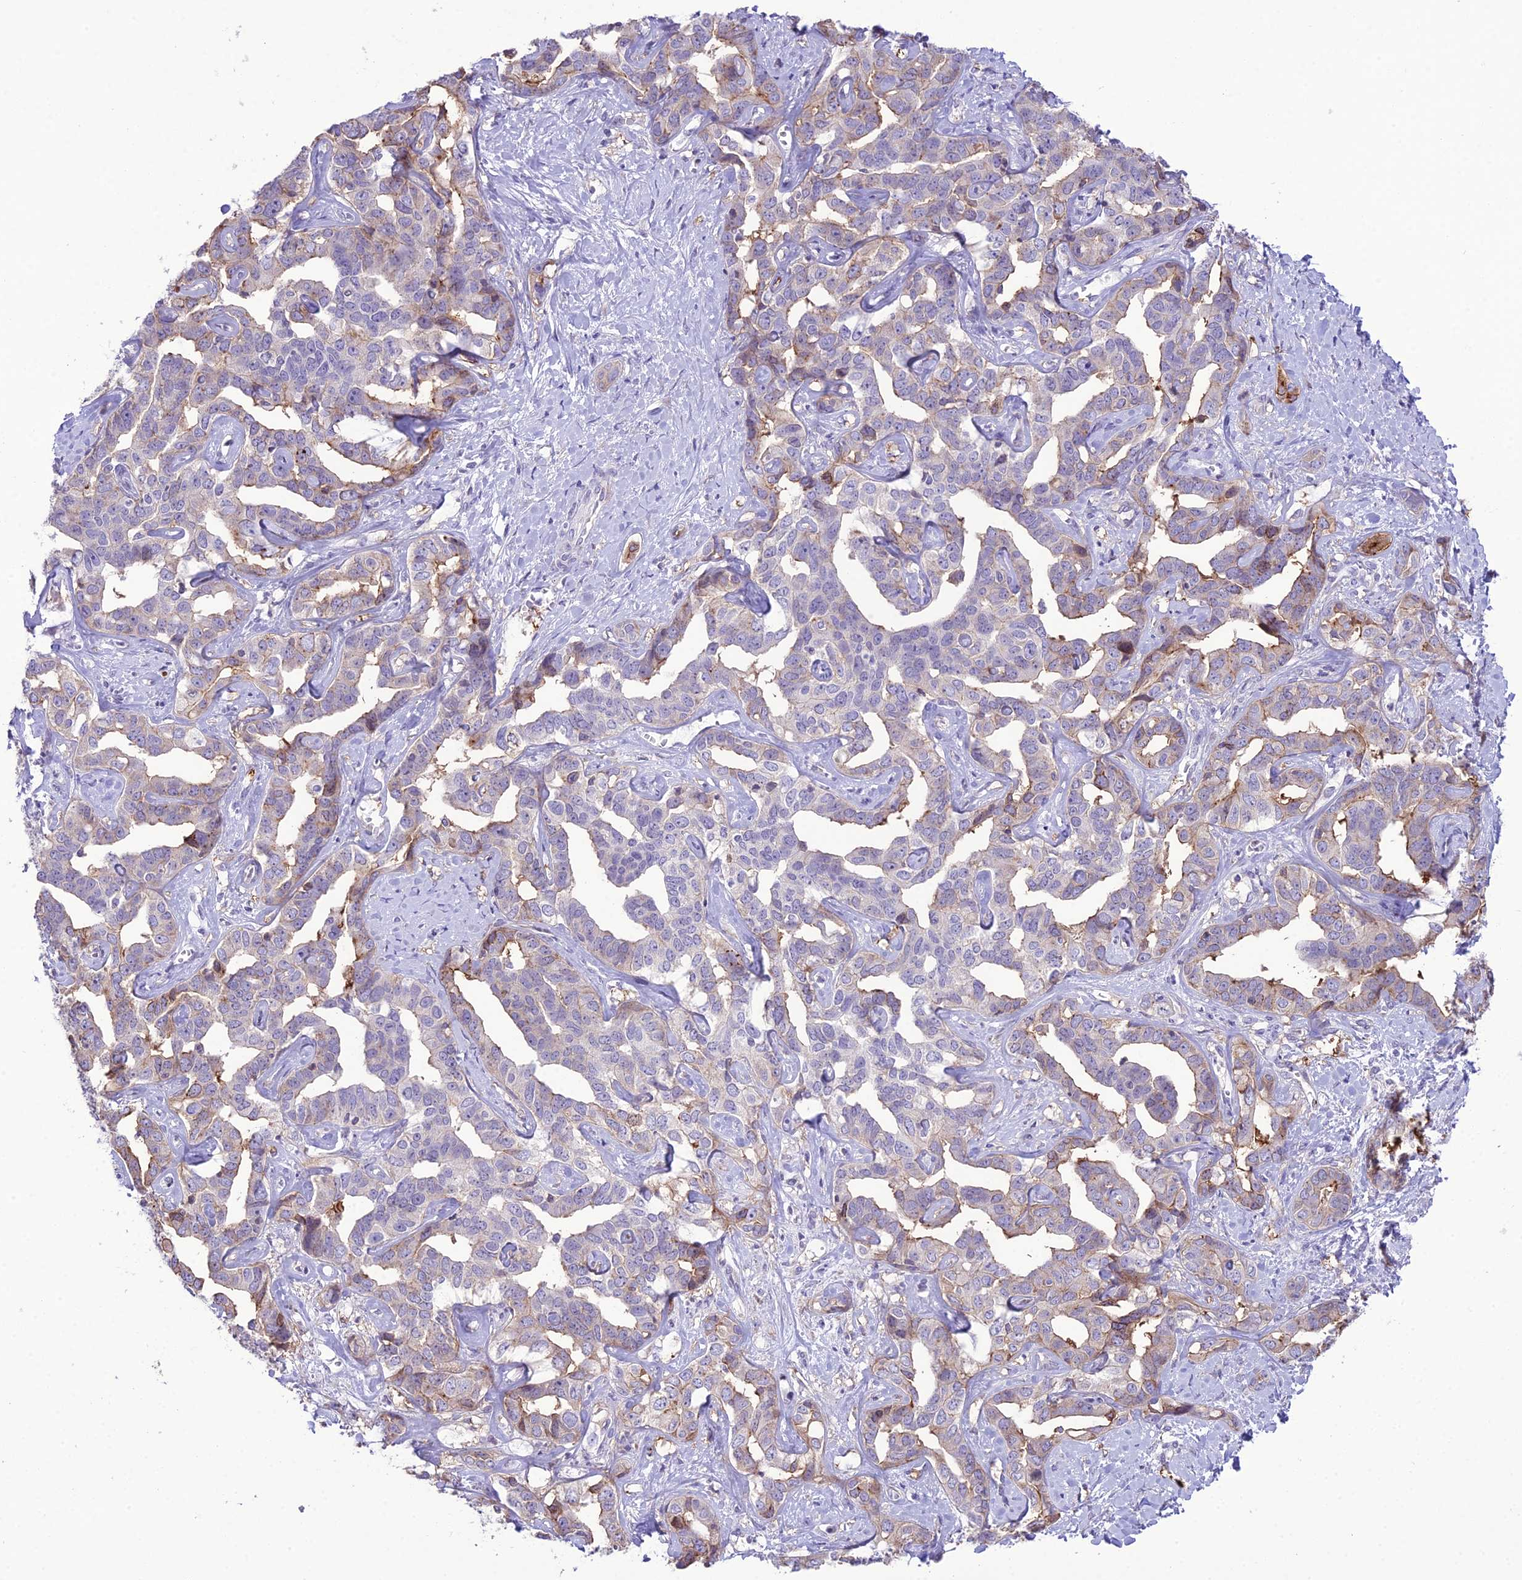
{"staining": {"intensity": "moderate", "quantity": "25%-75%", "location": "cytoplasmic/membranous"}, "tissue": "liver cancer", "cell_type": "Tumor cells", "image_type": "cancer", "snomed": [{"axis": "morphology", "description": "Cholangiocarcinoma"}, {"axis": "topography", "description": "Liver"}], "caption": "Protein expression by immunohistochemistry reveals moderate cytoplasmic/membranous positivity in approximately 25%-75% of tumor cells in cholangiocarcinoma (liver).", "gene": "RPS26", "patient": {"sex": "male", "age": 59}}